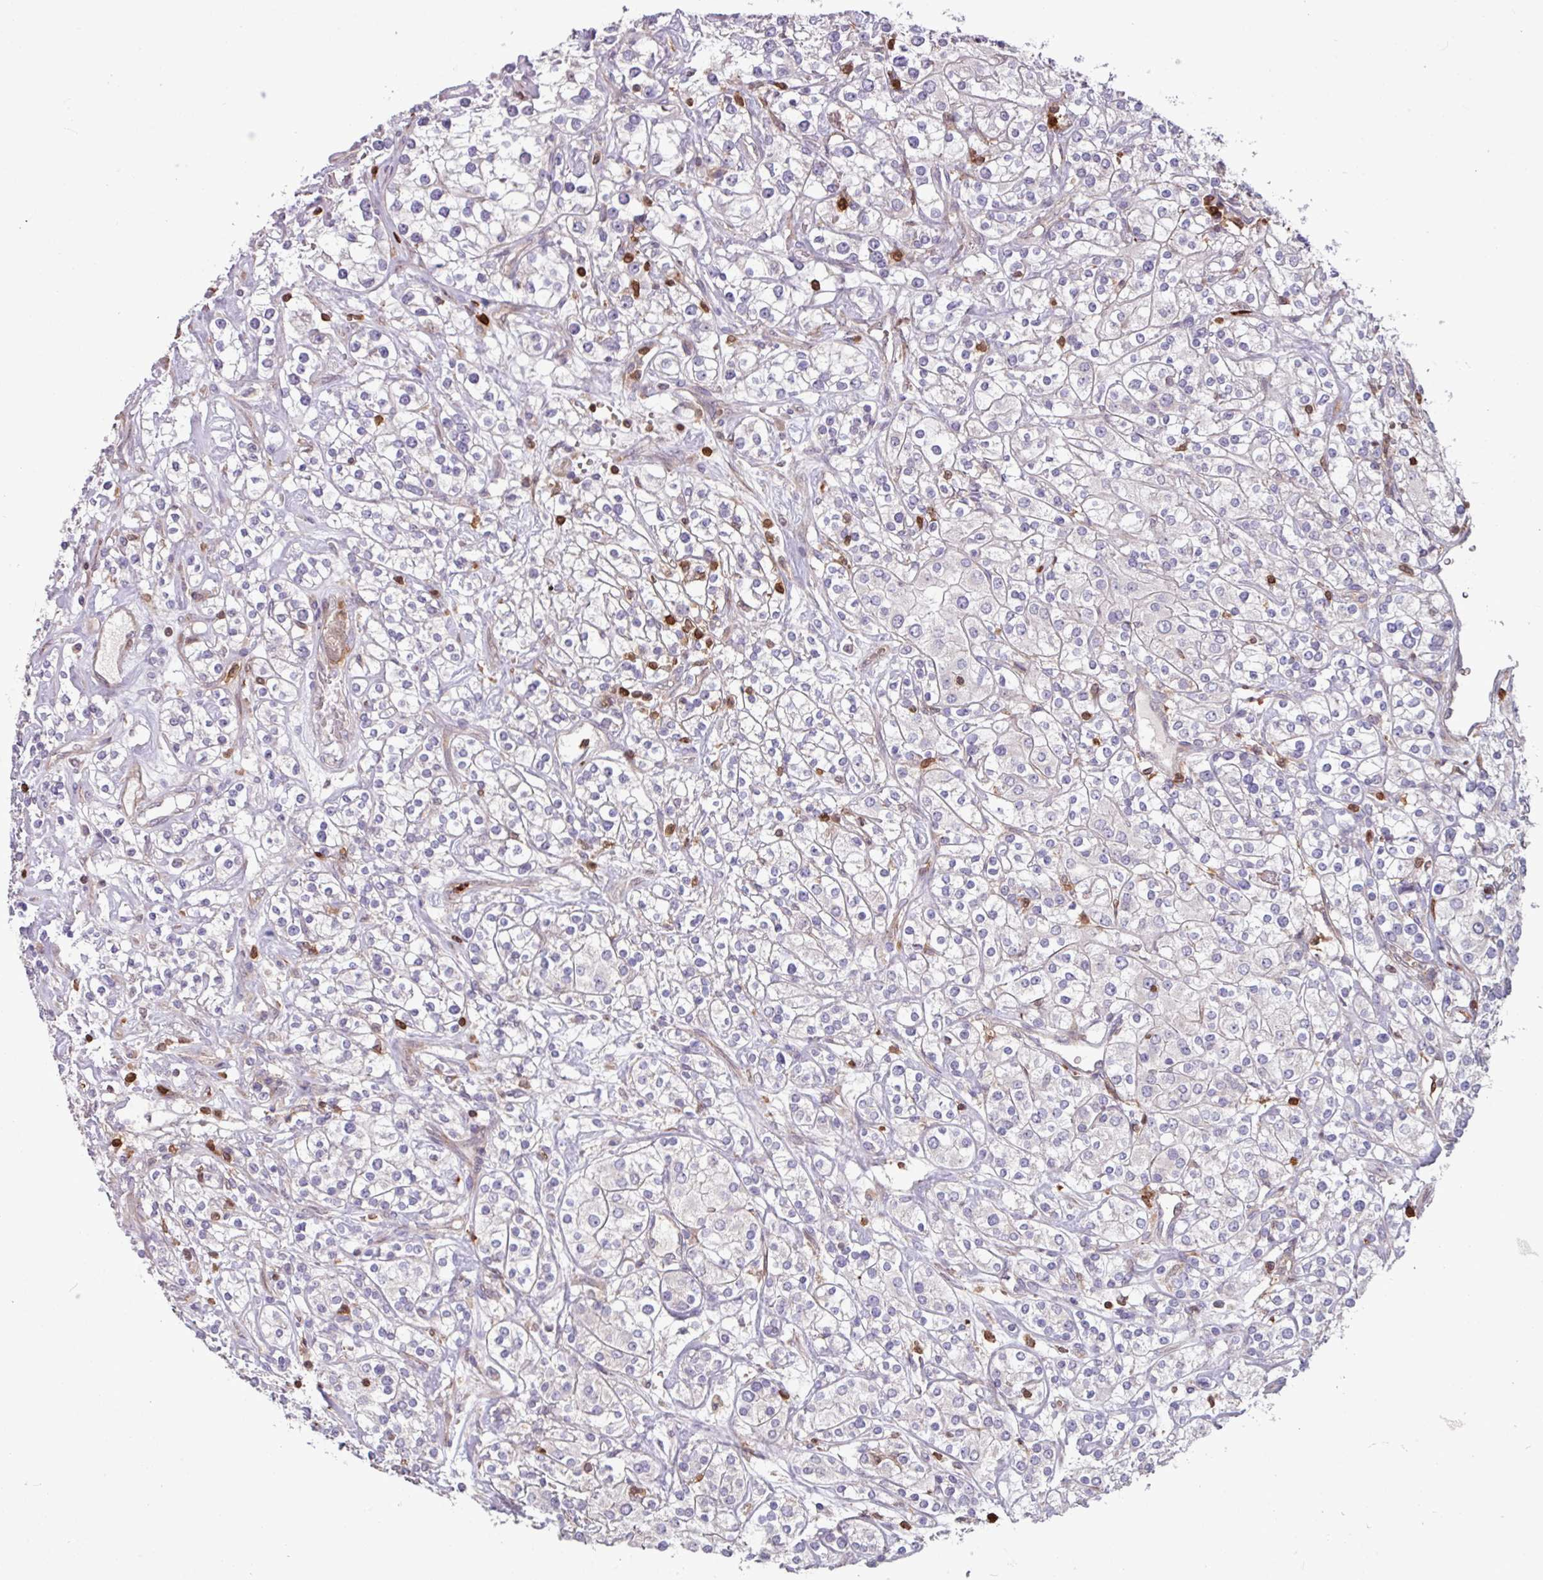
{"staining": {"intensity": "negative", "quantity": "none", "location": "none"}, "tissue": "renal cancer", "cell_type": "Tumor cells", "image_type": "cancer", "snomed": [{"axis": "morphology", "description": "Adenocarcinoma, NOS"}, {"axis": "topography", "description": "Kidney"}], "caption": "Renal cancer (adenocarcinoma) stained for a protein using immunohistochemistry displays no staining tumor cells.", "gene": "SEC61G", "patient": {"sex": "male", "age": 77}}